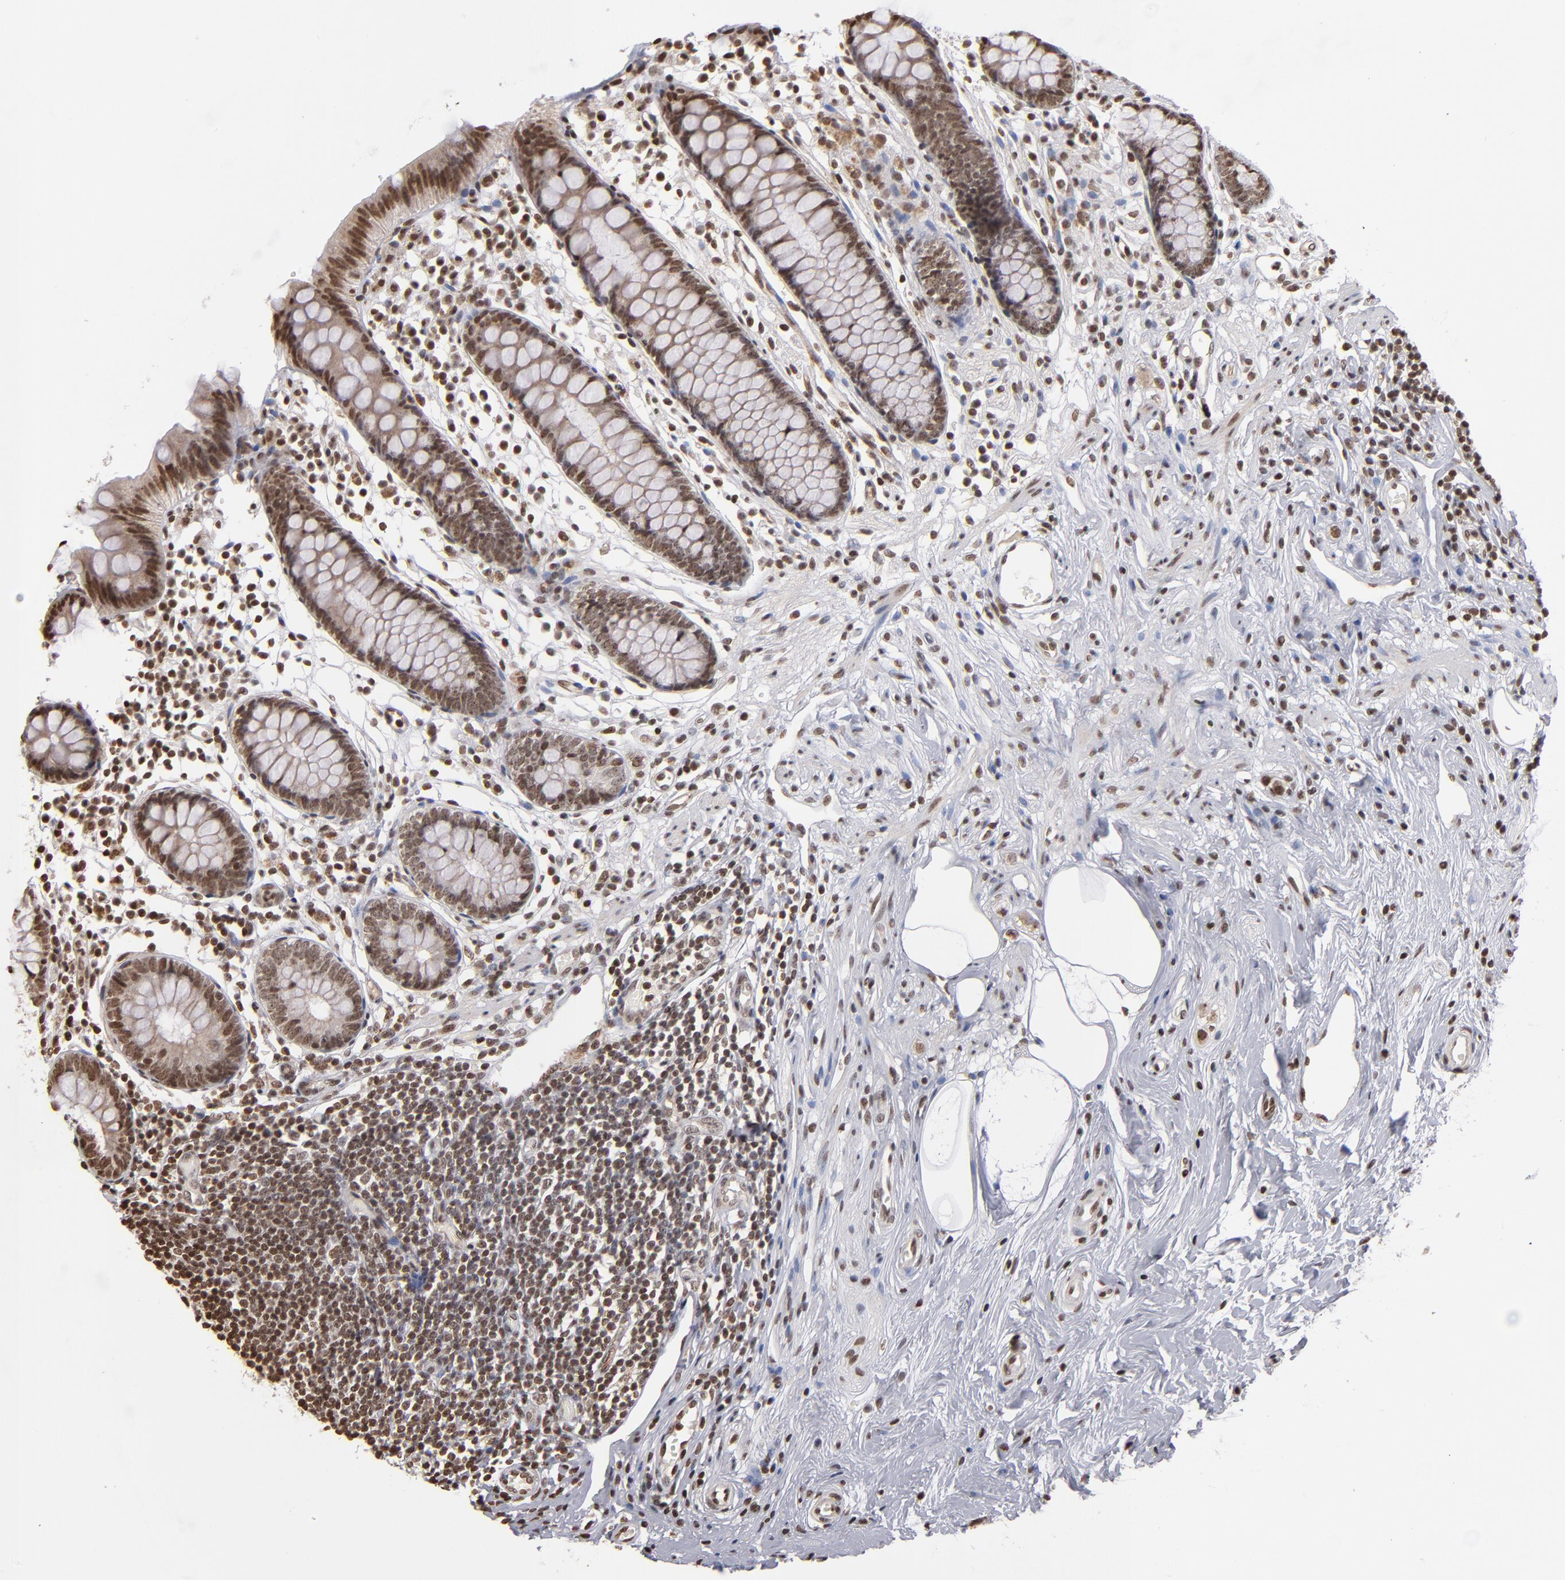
{"staining": {"intensity": "moderate", "quantity": ">75%", "location": "nuclear"}, "tissue": "appendix", "cell_type": "Glandular cells", "image_type": "normal", "snomed": [{"axis": "morphology", "description": "Normal tissue, NOS"}, {"axis": "topography", "description": "Appendix"}], "caption": "Immunohistochemical staining of normal appendix shows medium levels of moderate nuclear positivity in approximately >75% of glandular cells.", "gene": "ABL2", "patient": {"sex": "male", "age": 38}}